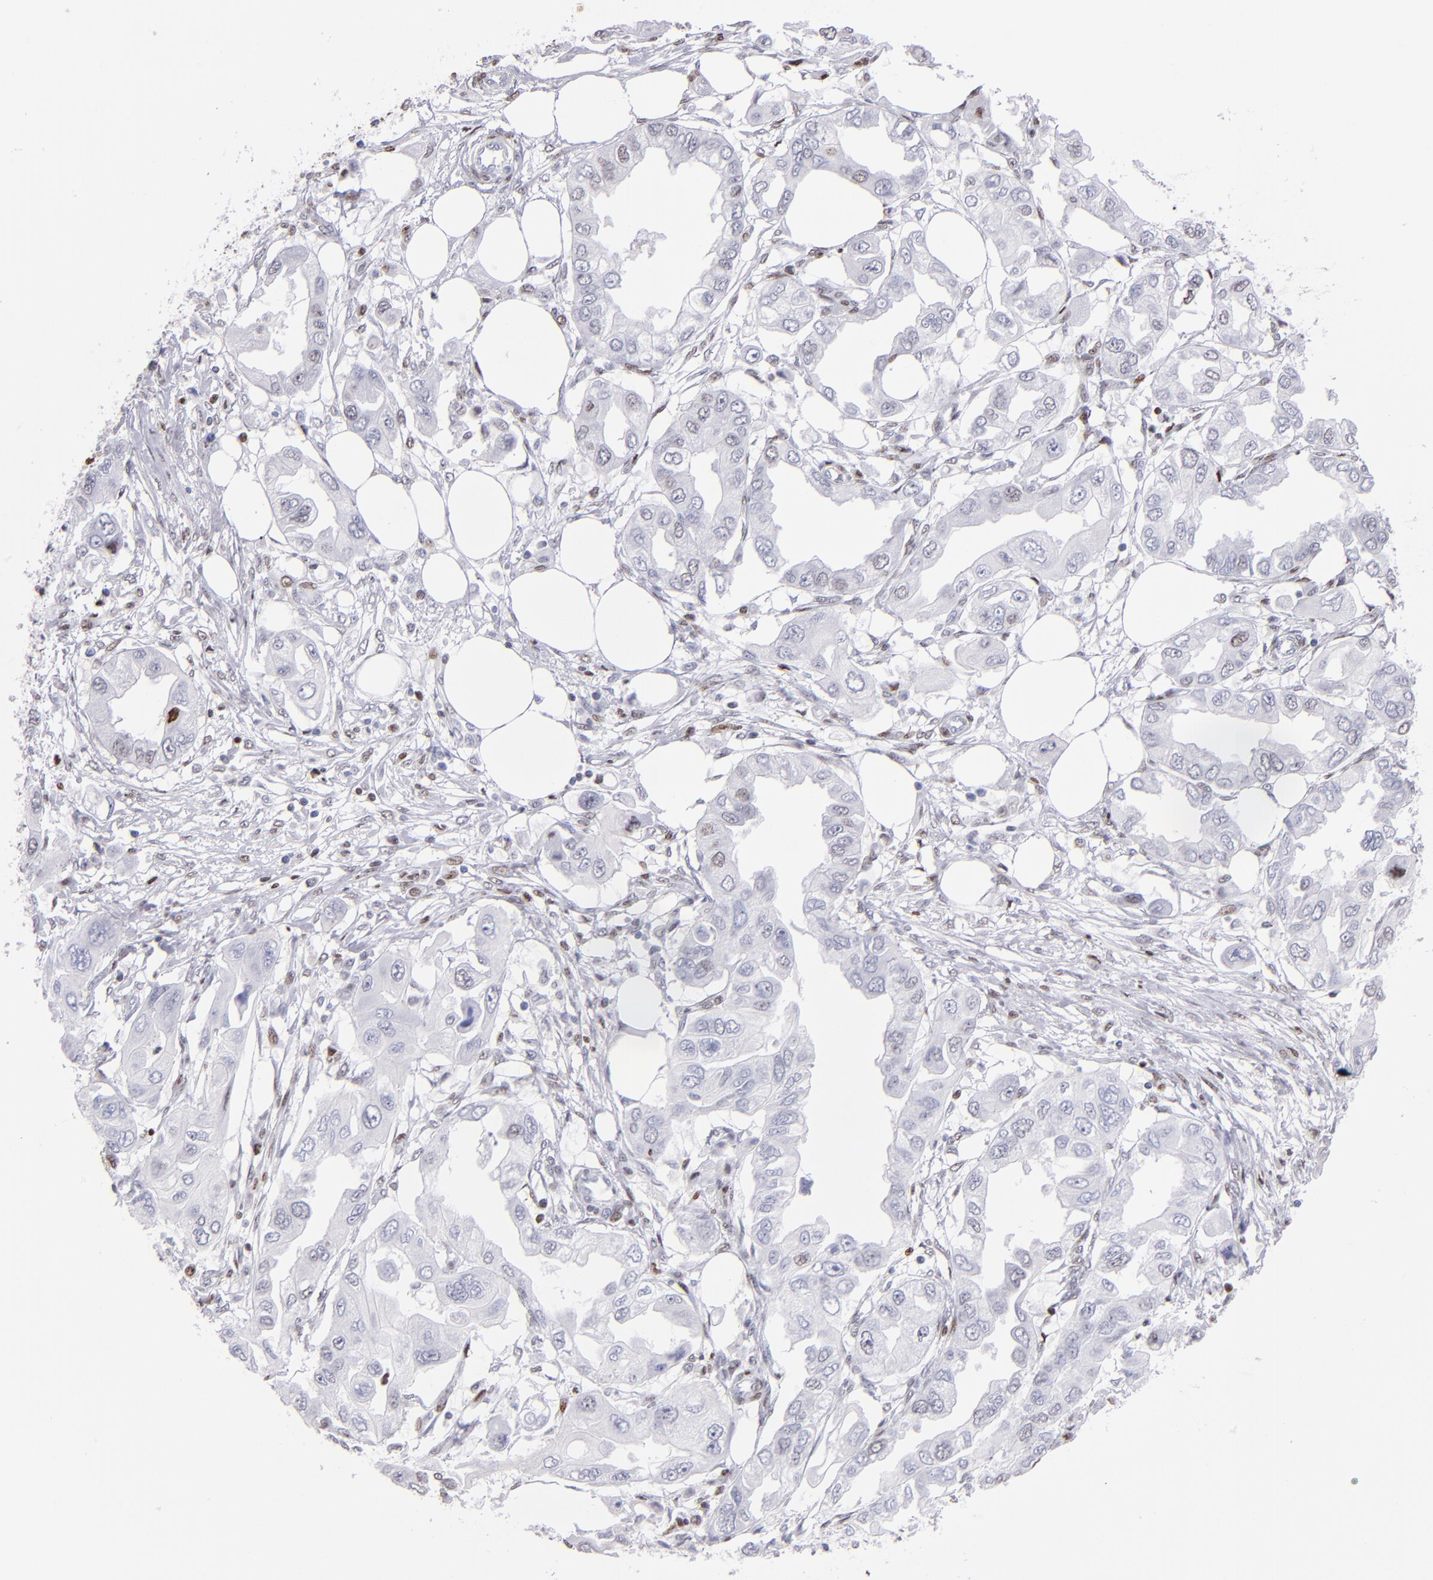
{"staining": {"intensity": "weak", "quantity": "<25%", "location": "nuclear"}, "tissue": "endometrial cancer", "cell_type": "Tumor cells", "image_type": "cancer", "snomed": [{"axis": "morphology", "description": "Adenocarcinoma, NOS"}, {"axis": "topography", "description": "Endometrium"}], "caption": "High magnification brightfield microscopy of endometrial adenocarcinoma stained with DAB (3,3'-diaminobenzidine) (brown) and counterstained with hematoxylin (blue): tumor cells show no significant positivity. The staining is performed using DAB brown chromogen with nuclei counter-stained in using hematoxylin.", "gene": "POLA1", "patient": {"sex": "female", "age": 67}}